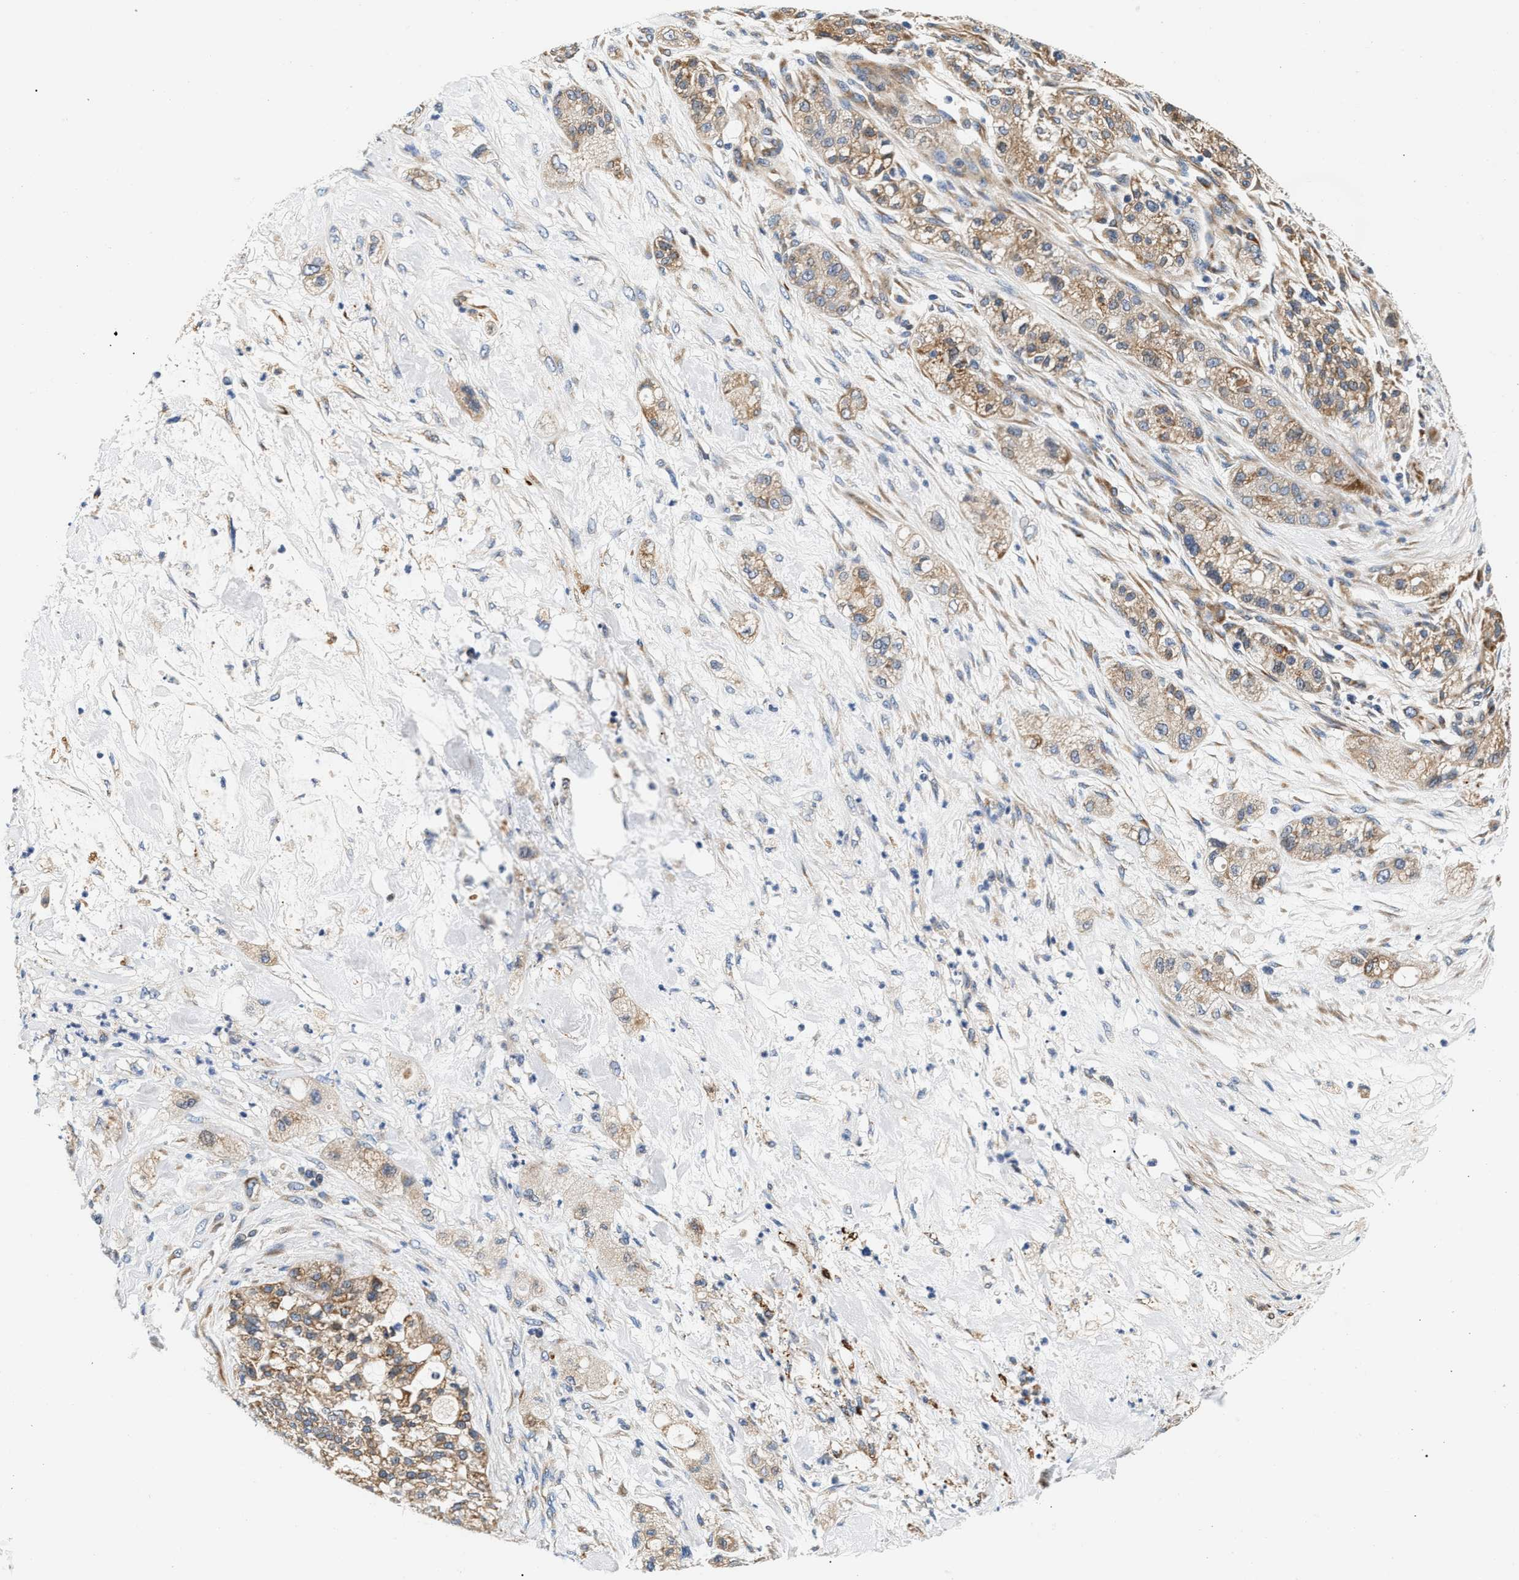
{"staining": {"intensity": "weak", "quantity": ">75%", "location": "cytoplasmic/membranous"}, "tissue": "pancreatic cancer", "cell_type": "Tumor cells", "image_type": "cancer", "snomed": [{"axis": "morphology", "description": "Adenocarcinoma, NOS"}, {"axis": "topography", "description": "Pancreas"}], "caption": "Immunohistochemical staining of pancreatic cancer (adenocarcinoma) demonstrates low levels of weak cytoplasmic/membranous expression in about >75% of tumor cells.", "gene": "IFT74", "patient": {"sex": "female", "age": 78}}